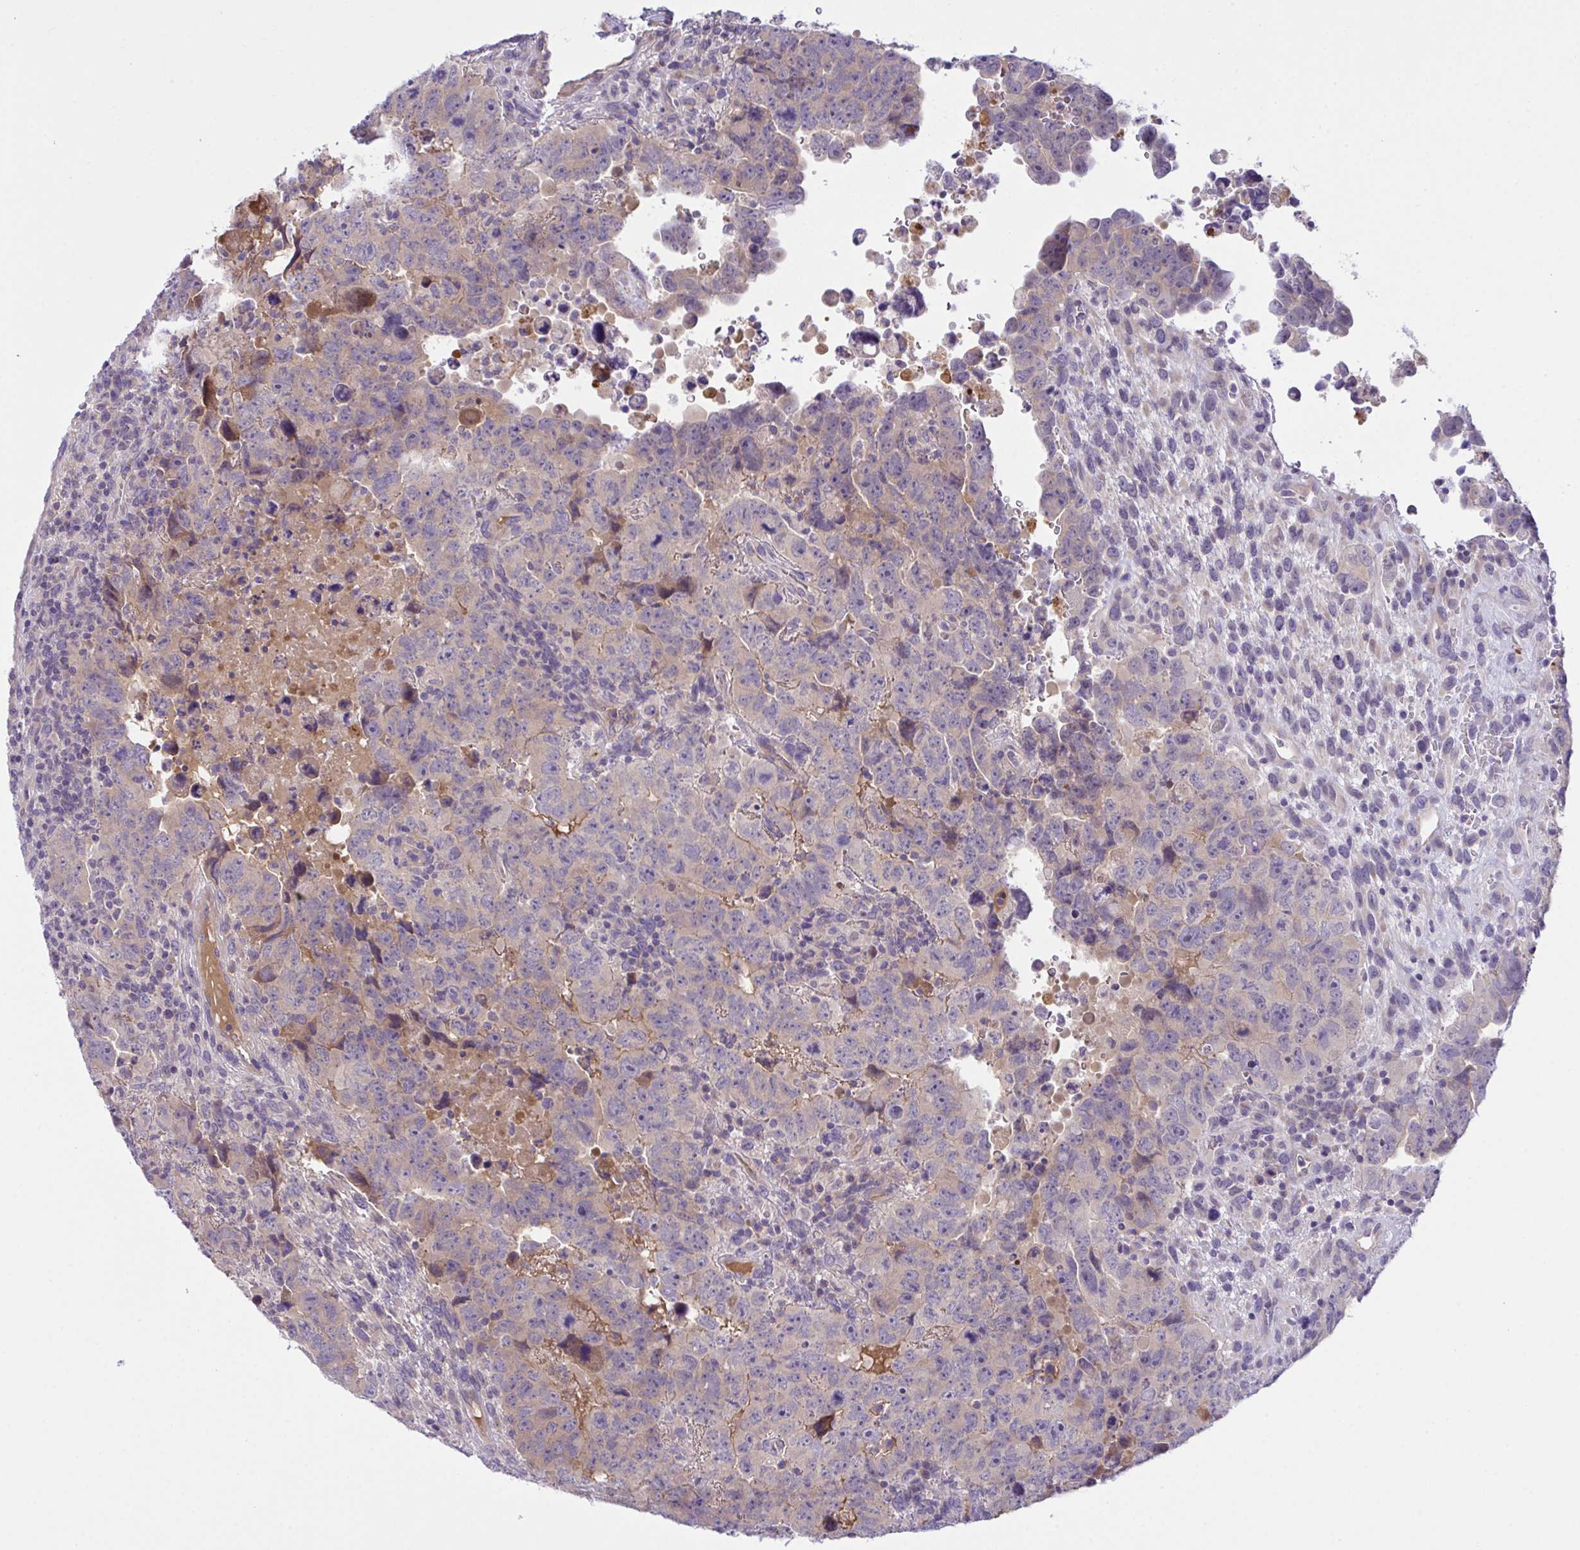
{"staining": {"intensity": "negative", "quantity": "none", "location": "none"}, "tissue": "testis cancer", "cell_type": "Tumor cells", "image_type": "cancer", "snomed": [{"axis": "morphology", "description": "Carcinoma, Embryonal, NOS"}, {"axis": "topography", "description": "Testis"}], "caption": "Immunohistochemistry histopathology image of neoplastic tissue: embryonal carcinoma (testis) stained with DAB displays no significant protein staining in tumor cells. Brightfield microscopy of IHC stained with DAB (brown) and hematoxylin (blue), captured at high magnification.", "gene": "SYNPO2L", "patient": {"sex": "male", "age": 24}}